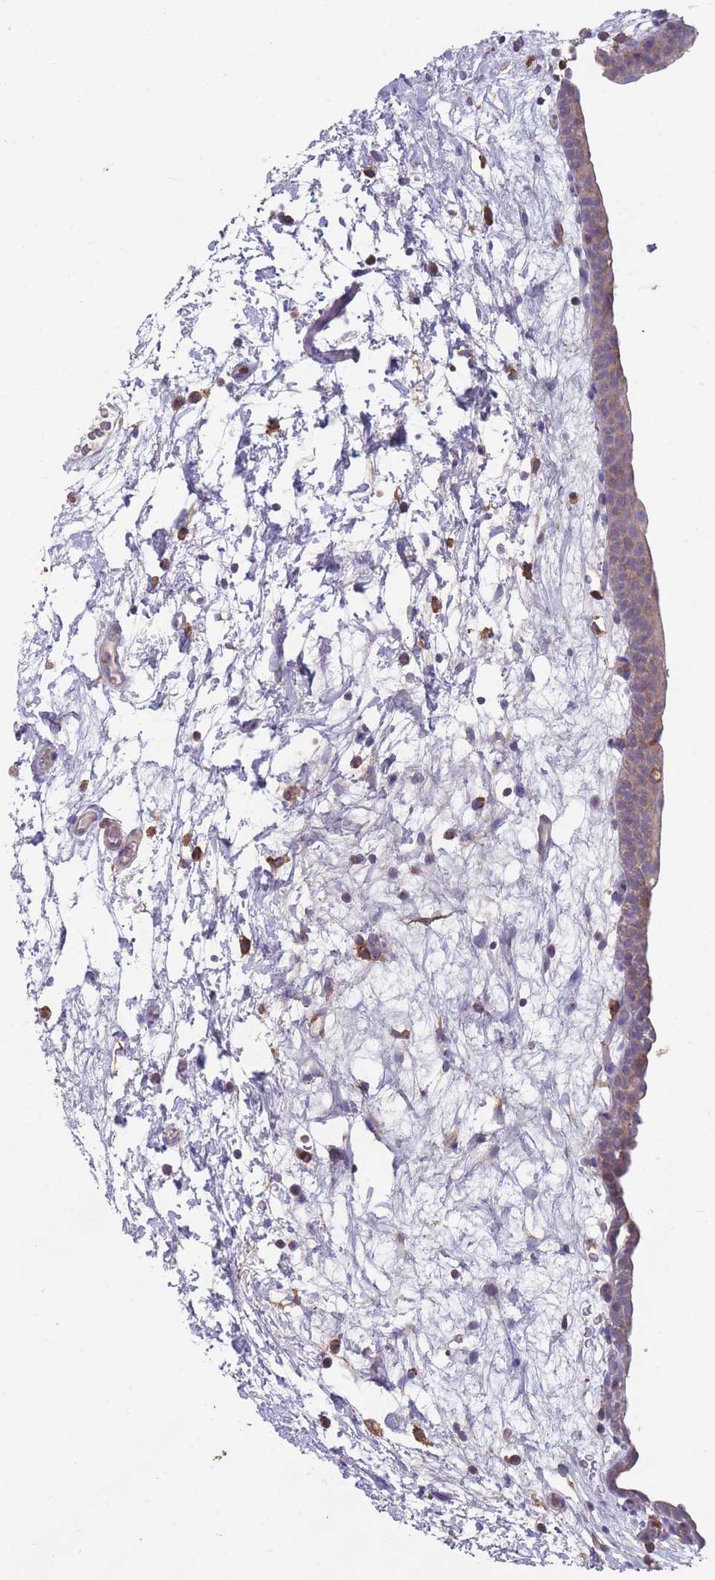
{"staining": {"intensity": "weak", "quantity": "25%-75%", "location": "cytoplasmic/membranous"}, "tissue": "urinary bladder", "cell_type": "Urothelial cells", "image_type": "normal", "snomed": [{"axis": "morphology", "description": "Normal tissue, NOS"}, {"axis": "topography", "description": "Urinary bladder"}], "caption": "A photomicrograph of urinary bladder stained for a protein exhibits weak cytoplasmic/membranous brown staining in urothelial cells.", "gene": "CD33", "patient": {"sex": "male", "age": 83}}